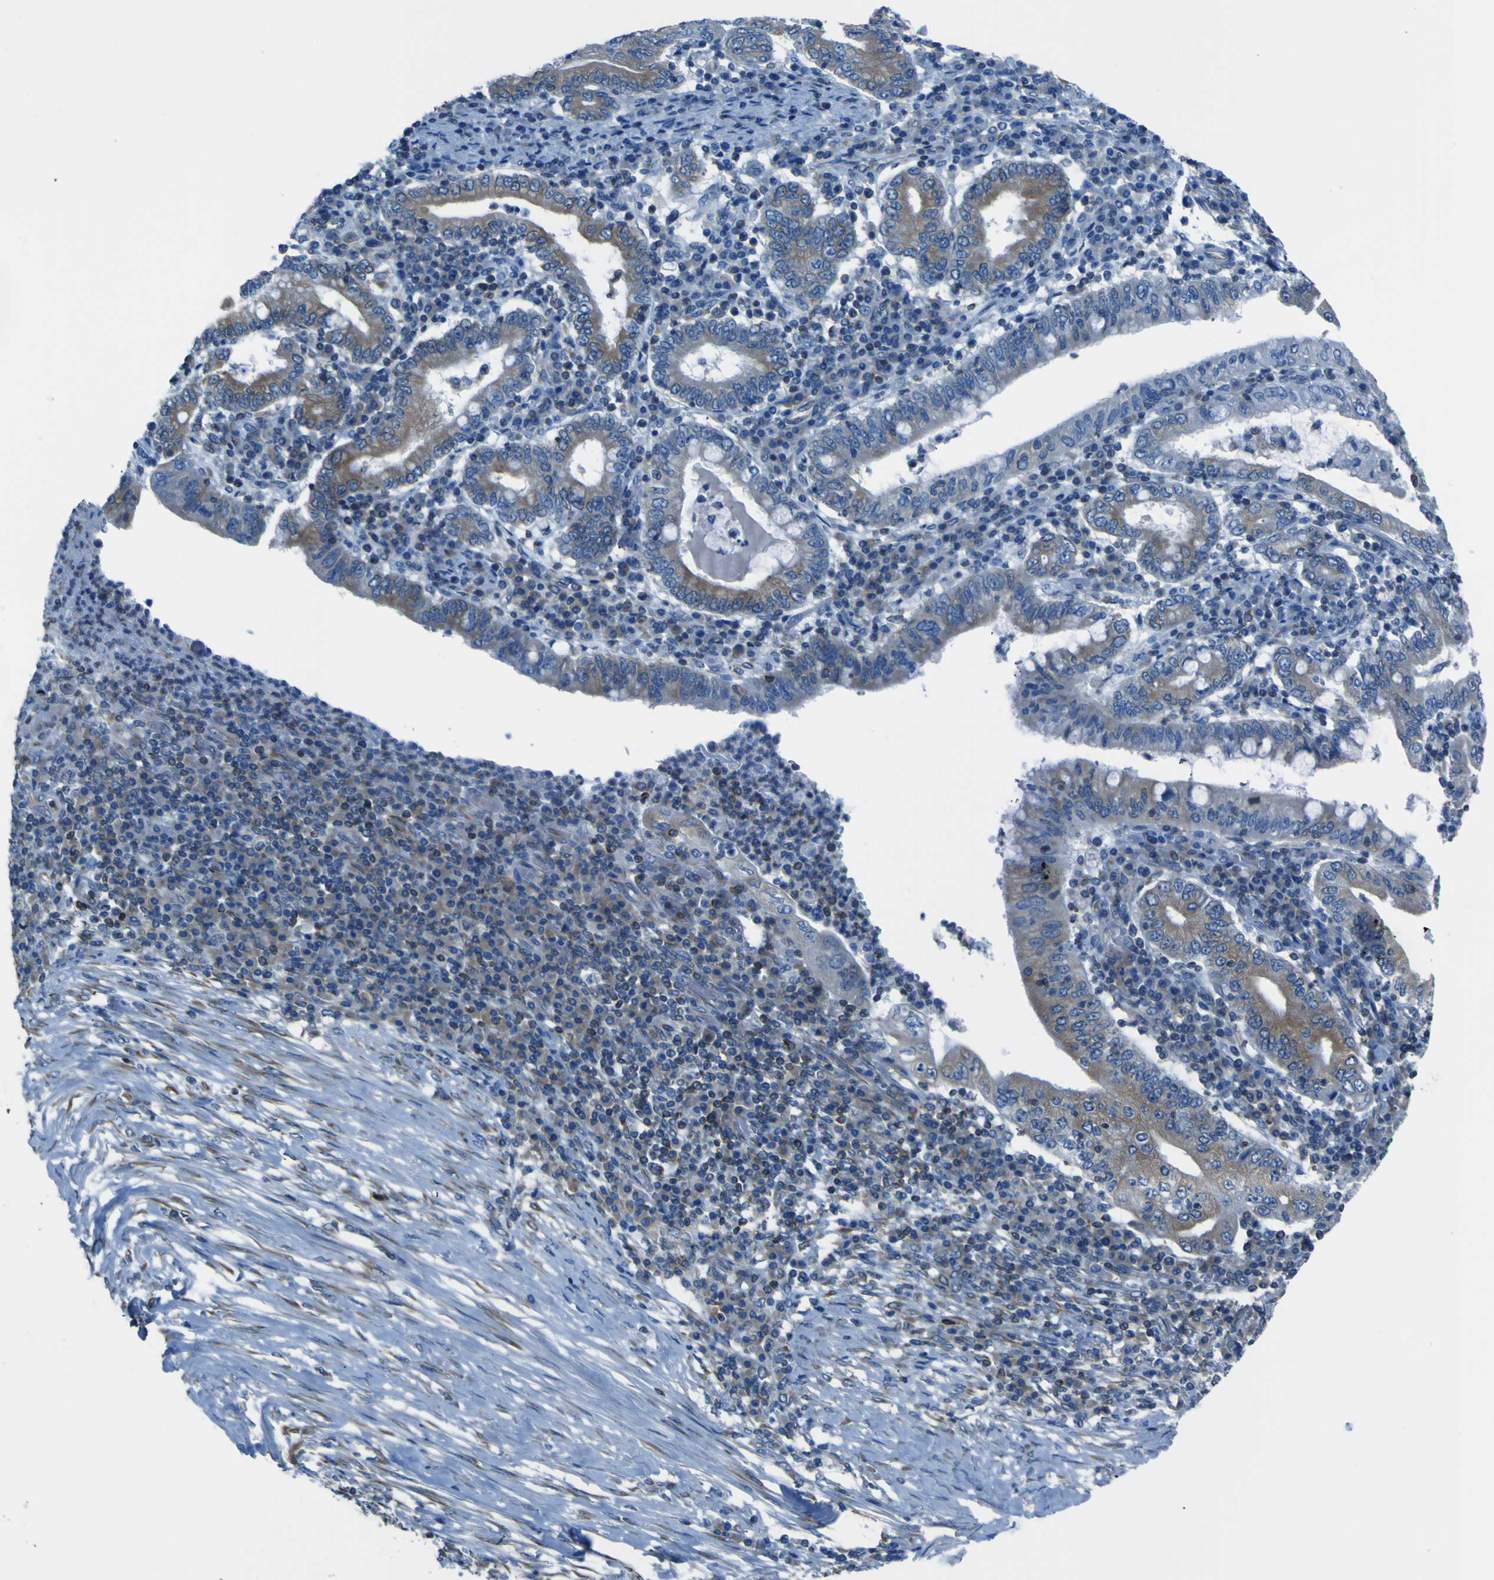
{"staining": {"intensity": "moderate", "quantity": "25%-75%", "location": "cytoplasmic/membranous"}, "tissue": "stomach cancer", "cell_type": "Tumor cells", "image_type": "cancer", "snomed": [{"axis": "morphology", "description": "Normal tissue, NOS"}, {"axis": "morphology", "description": "Adenocarcinoma, NOS"}, {"axis": "topography", "description": "Esophagus"}, {"axis": "topography", "description": "Stomach, upper"}, {"axis": "topography", "description": "Peripheral nerve tissue"}], "caption": "A brown stain labels moderate cytoplasmic/membranous positivity of a protein in human stomach adenocarcinoma tumor cells.", "gene": "STIM1", "patient": {"sex": "male", "age": 62}}